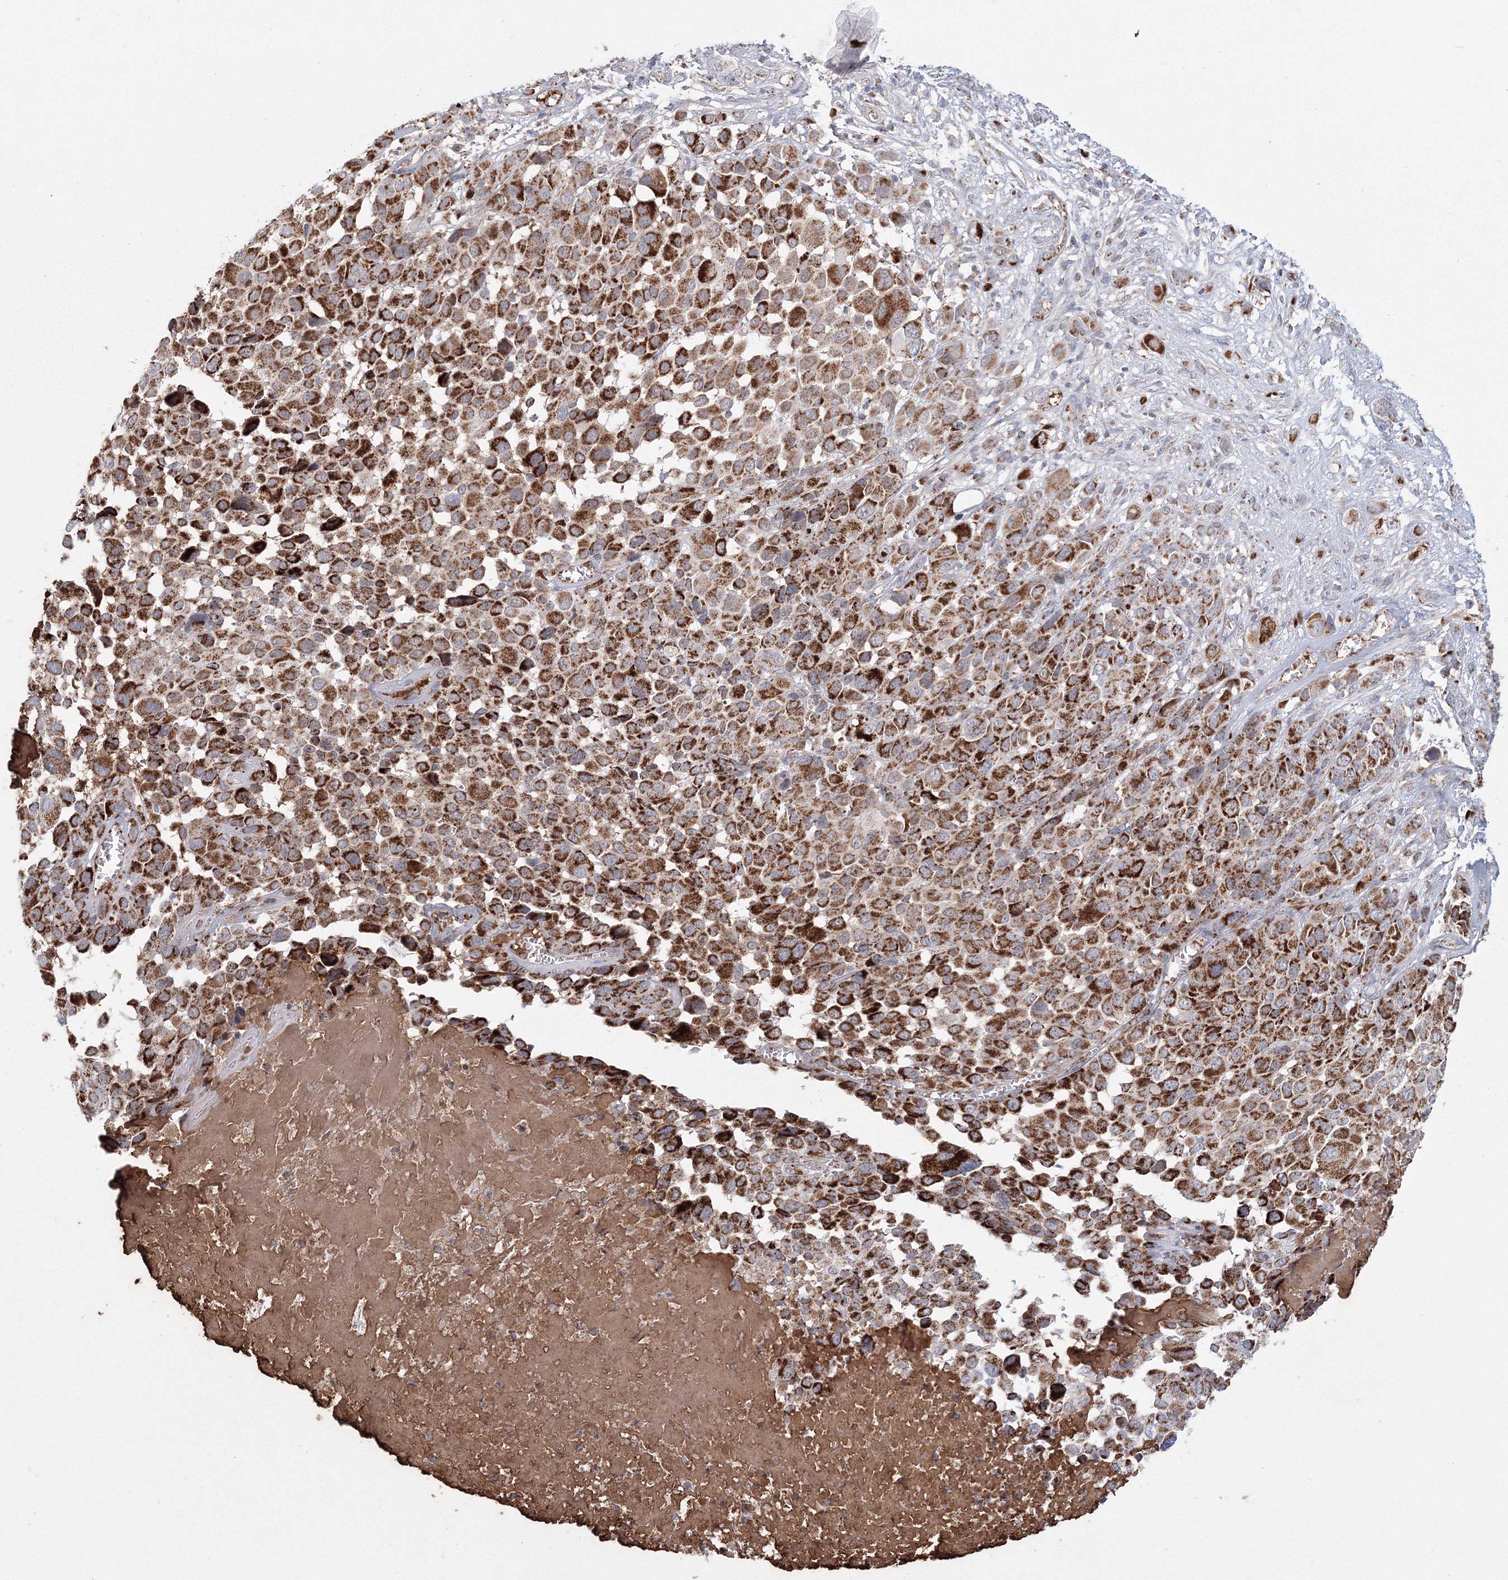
{"staining": {"intensity": "strong", "quantity": ">75%", "location": "cytoplasmic/membranous"}, "tissue": "melanoma", "cell_type": "Tumor cells", "image_type": "cancer", "snomed": [{"axis": "morphology", "description": "Malignant melanoma, NOS"}, {"axis": "topography", "description": "Skin of trunk"}], "caption": "Malignant melanoma stained for a protein (brown) reveals strong cytoplasmic/membranous positive staining in about >75% of tumor cells.", "gene": "GRPEL1", "patient": {"sex": "male", "age": 71}}